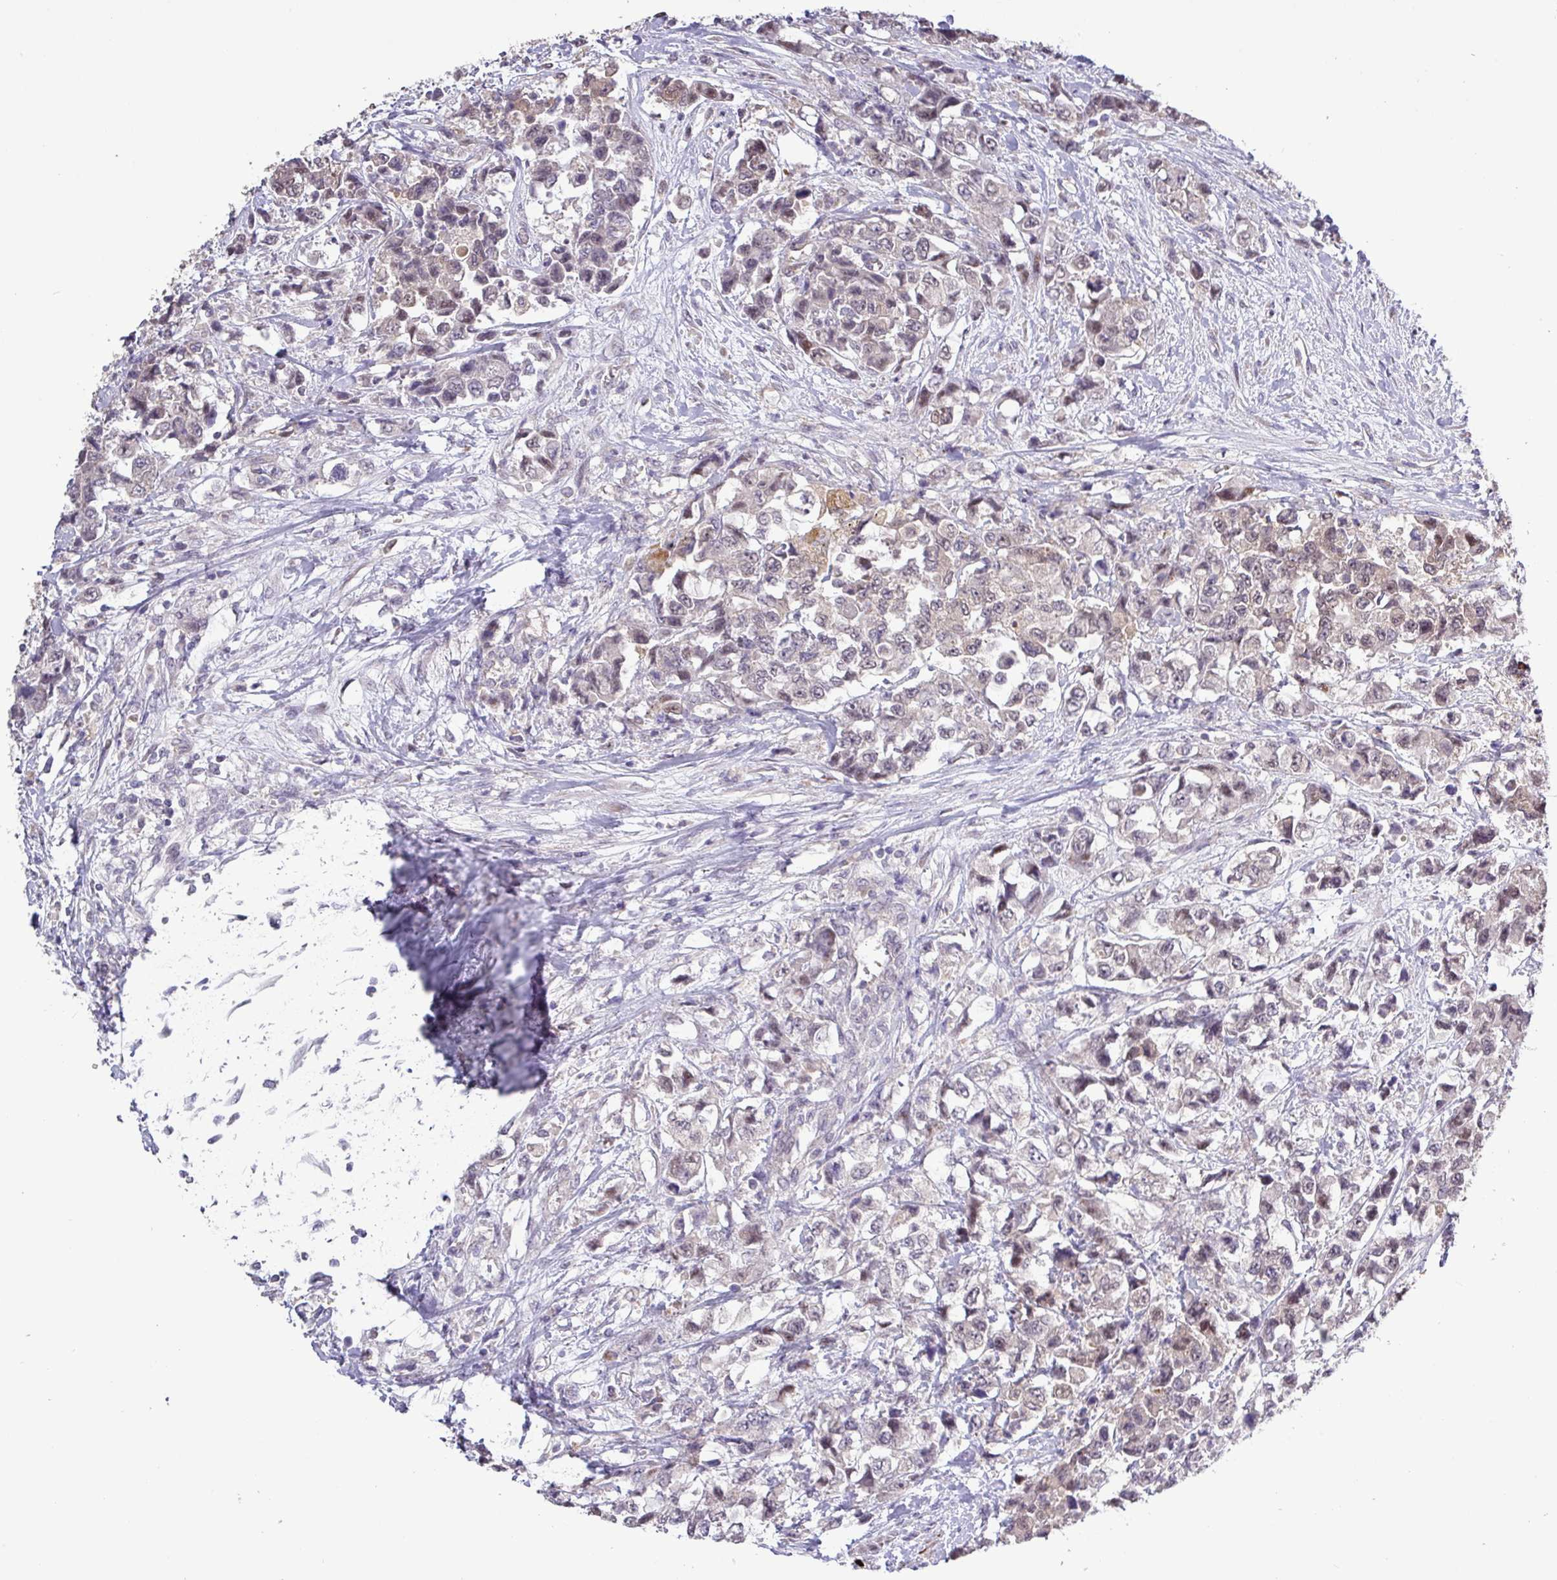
{"staining": {"intensity": "weak", "quantity": "<25%", "location": "cytoplasmic/membranous,nuclear"}, "tissue": "urothelial cancer", "cell_type": "Tumor cells", "image_type": "cancer", "snomed": [{"axis": "morphology", "description": "Urothelial carcinoma, High grade"}, {"axis": "topography", "description": "Urinary bladder"}], "caption": "High power microscopy photomicrograph of an immunohistochemistry (IHC) micrograph of high-grade urothelial carcinoma, revealing no significant positivity in tumor cells.", "gene": "RIPPLY1", "patient": {"sex": "female", "age": 78}}